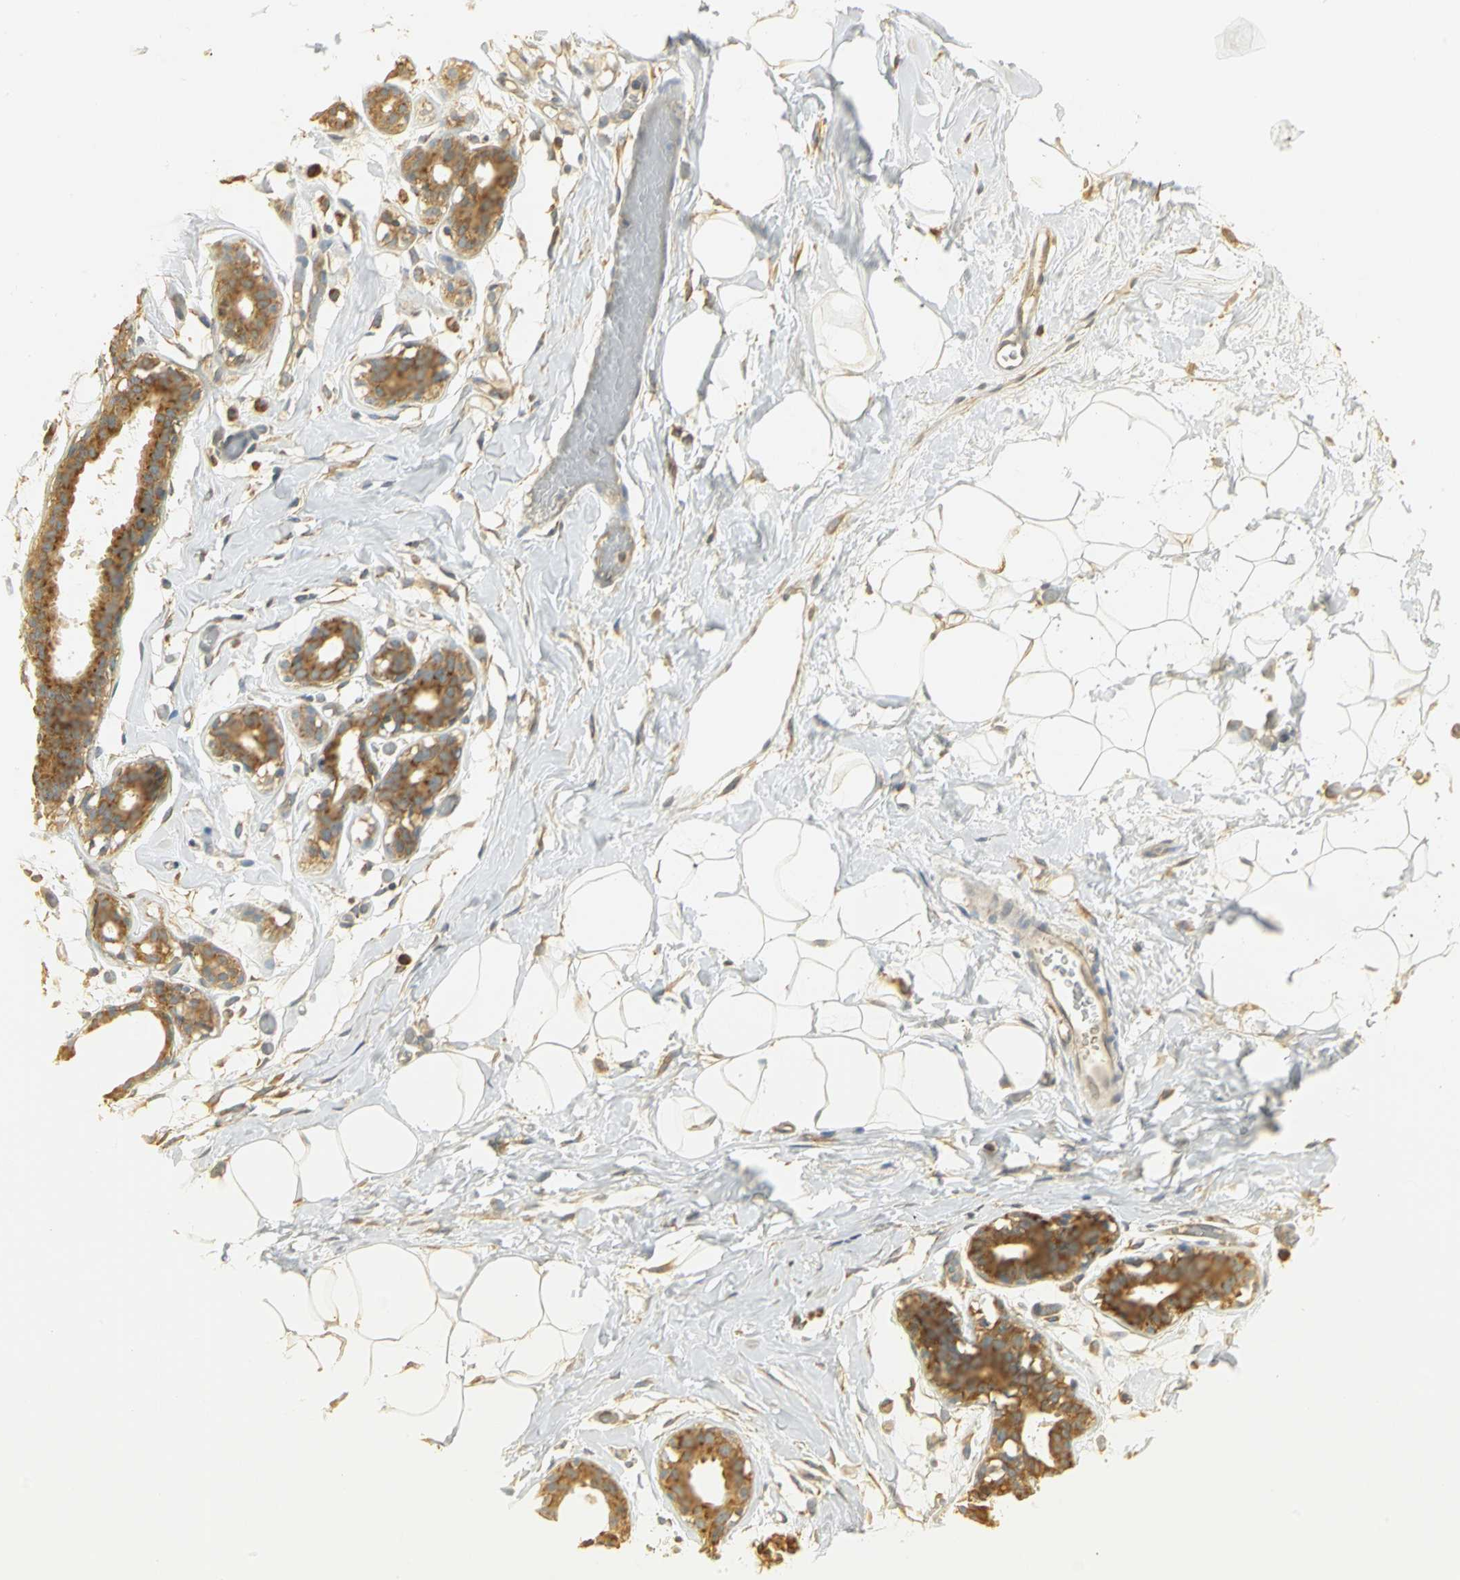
{"staining": {"intensity": "moderate", "quantity": ">75%", "location": "cytoplasmic/membranous"}, "tissue": "adipose tissue", "cell_type": "Adipocytes", "image_type": "normal", "snomed": [{"axis": "morphology", "description": "Normal tissue, NOS"}, {"axis": "topography", "description": "Breast"}, {"axis": "topography", "description": "Soft tissue"}], "caption": "The image exhibits immunohistochemical staining of normal adipose tissue. There is moderate cytoplasmic/membranous positivity is identified in approximately >75% of adipocytes. (DAB IHC with brightfield microscopy, high magnification).", "gene": "RARS1", "patient": {"sex": "female", "age": 25}}